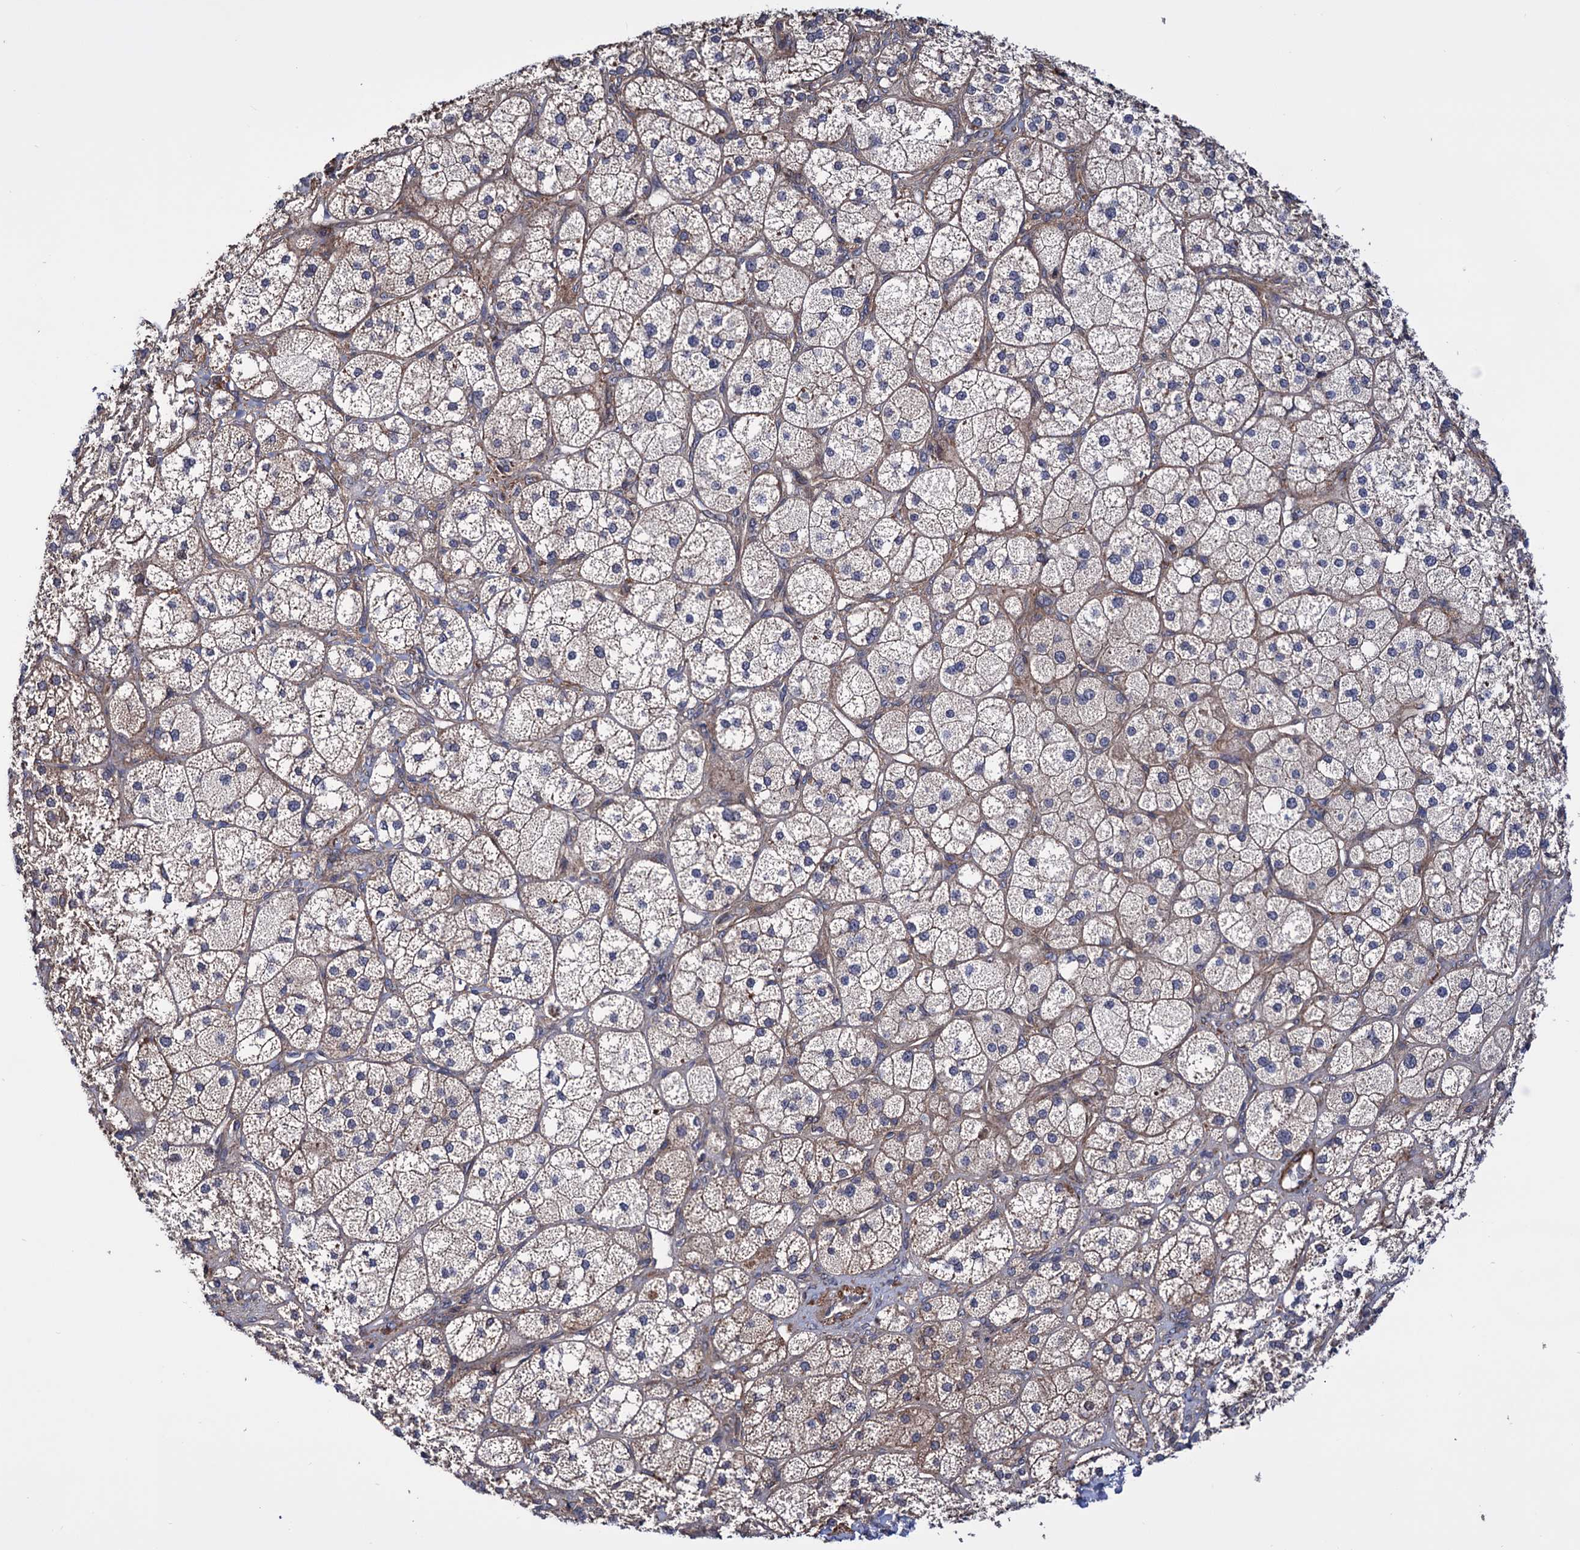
{"staining": {"intensity": "moderate", "quantity": "25%-75%", "location": "cytoplasmic/membranous"}, "tissue": "adrenal gland", "cell_type": "Glandular cells", "image_type": "normal", "snomed": [{"axis": "morphology", "description": "Normal tissue, NOS"}, {"axis": "topography", "description": "Adrenal gland"}], "caption": "DAB immunohistochemical staining of benign adrenal gland demonstrates moderate cytoplasmic/membranous protein expression in about 25%-75% of glandular cells. Using DAB (3,3'-diaminobenzidine) (brown) and hematoxylin (blue) stains, captured at high magnification using brightfield microscopy.", "gene": "FERMT2", "patient": {"sex": "male", "age": 61}}